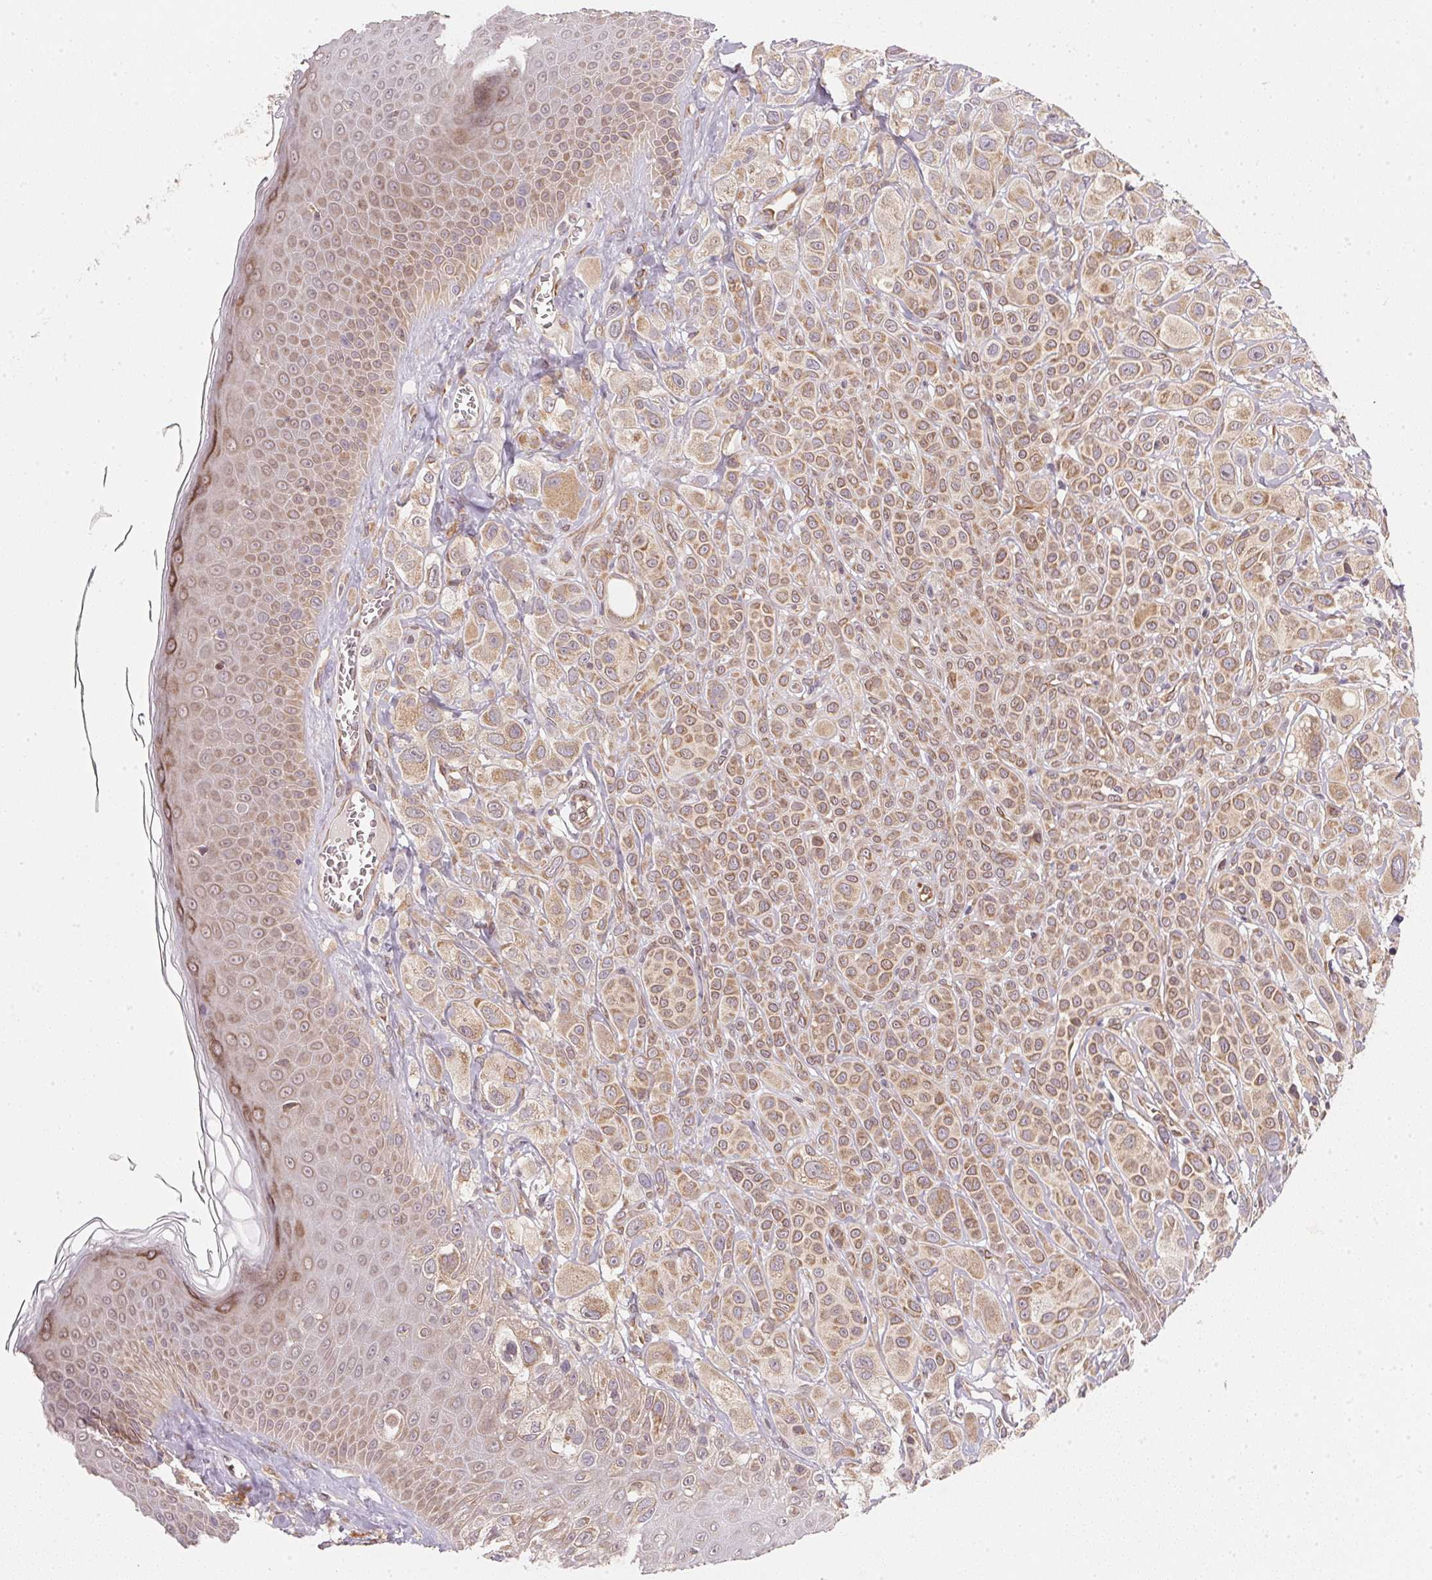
{"staining": {"intensity": "moderate", "quantity": ">75%", "location": "cytoplasmic/membranous"}, "tissue": "melanoma", "cell_type": "Tumor cells", "image_type": "cancer", "snomed": [{"axis": "morphology", "description": "Malignant melanoma, NOS"}, {"axis": "topography", "description": "Skin"}], "caption": "An immunohistochemistry (IHC) micrograph of neoplastic tissue is shown. Protein staining in brown highlights moderate cytoplasmic/membranous positivity in melanoma within tumor cells.", "gene": "EI24", "patient": {"sex": "male", "age": 67}}